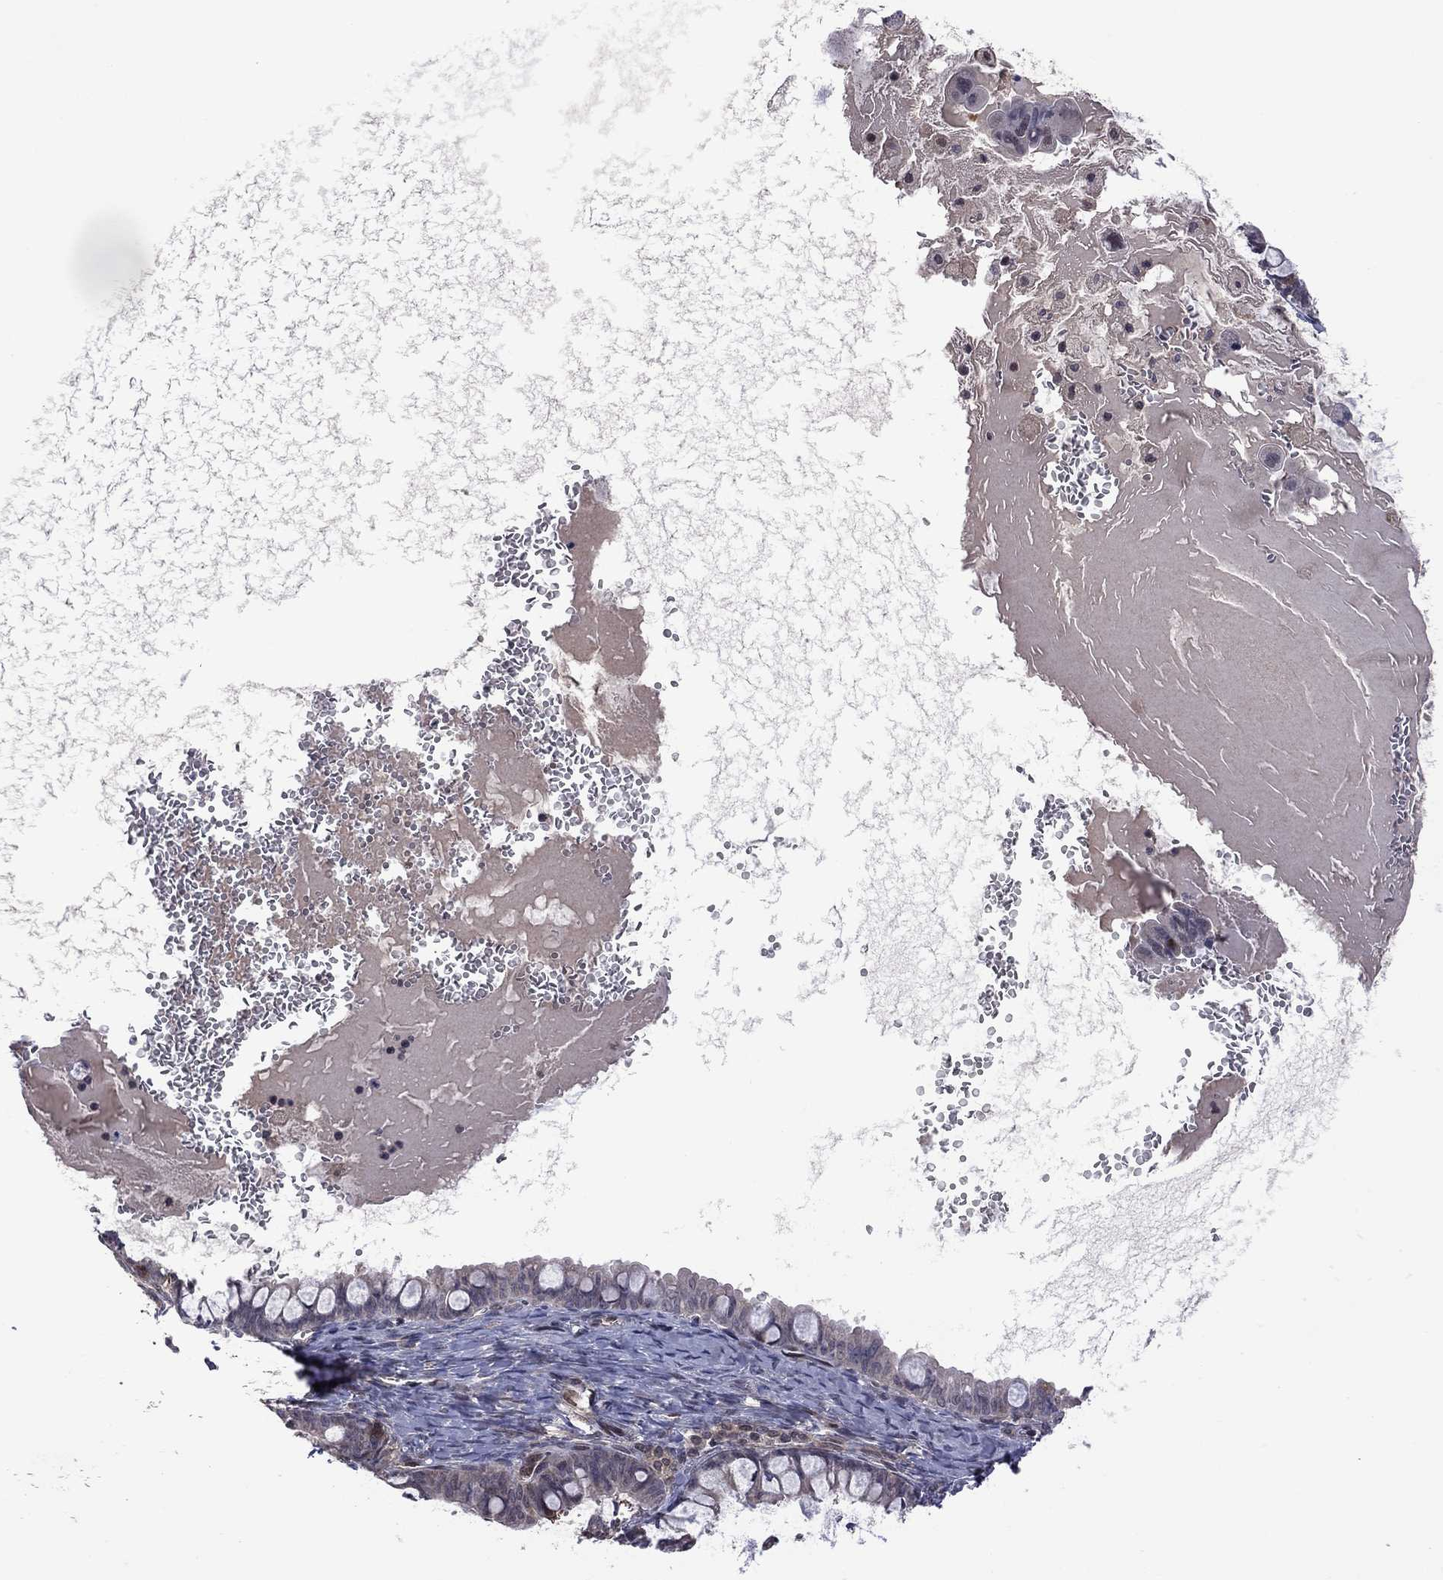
{"staining": {"intensity": "negative", "quantity": "none", "location": "none"}, "tissue": "ovarian cancer", "cell_type": "Tumor cells", "image_type": "cancer", "snomed": [{"axis": "morphology", "description": "Cystadenocarcinoma, mucinous, NOS"}, {"axis": "topography", "description": "Ovary"}], "caption": "Immunohistochemistry of human ovarian mucinous cystadenocarcinoma demonstrates no staining in tumor cells. (DAB immunohistochemistry visualized using brightfield microscopy, high magnification).", "gene": "GPAA1", "patient": {"sex": "female", "age": 63}}